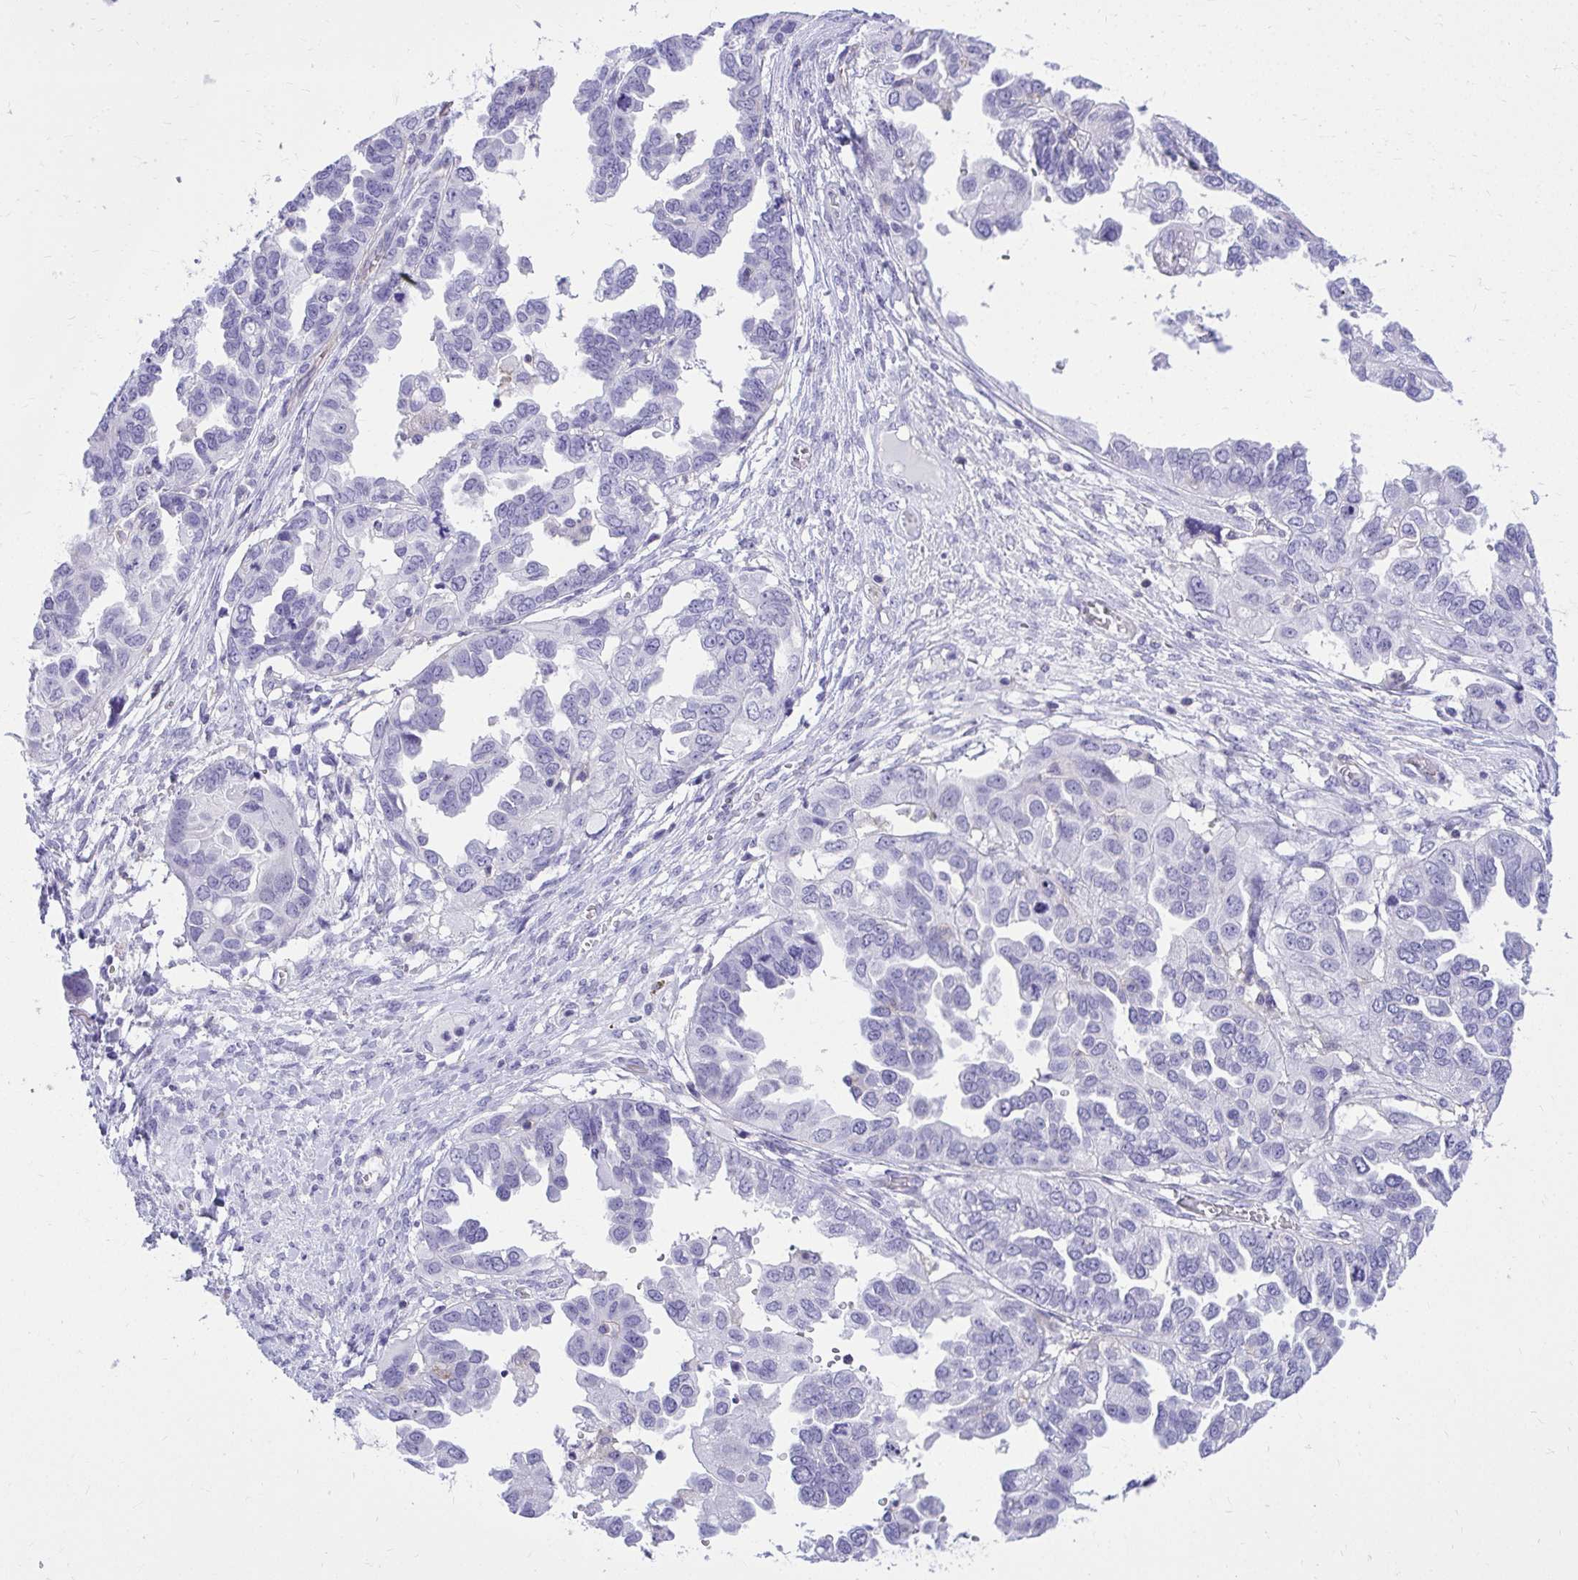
{"staining": {"intensity": "negative", "quantity": "none", "location": "none"}, "tissue": "ovarian cancer", "cell_type": "Tumor cells", "image_type": "cancer", "snomed": [{"axis": "morphology", "description": "Cystadenocarcinoma, serous, NOS"}, {"axis": "topography", "description": "Ovary"}], "caption": "High magnification brightfield microscopy of ovarian cancer (serous cystadenocarcinoma) stained with DAB (brown) and counterstained with hematoxylin (blue): tumor cells show no significant staining. The staining was performed using DAB (3,3'-diaminobenzidine) to visualize the protein expression in brown, while the nuclei were stained in blue with hematoxylin (Magnification: 20x).", "gene": "GPRIN3", "patient": {"sex": "female", "age": 53}}